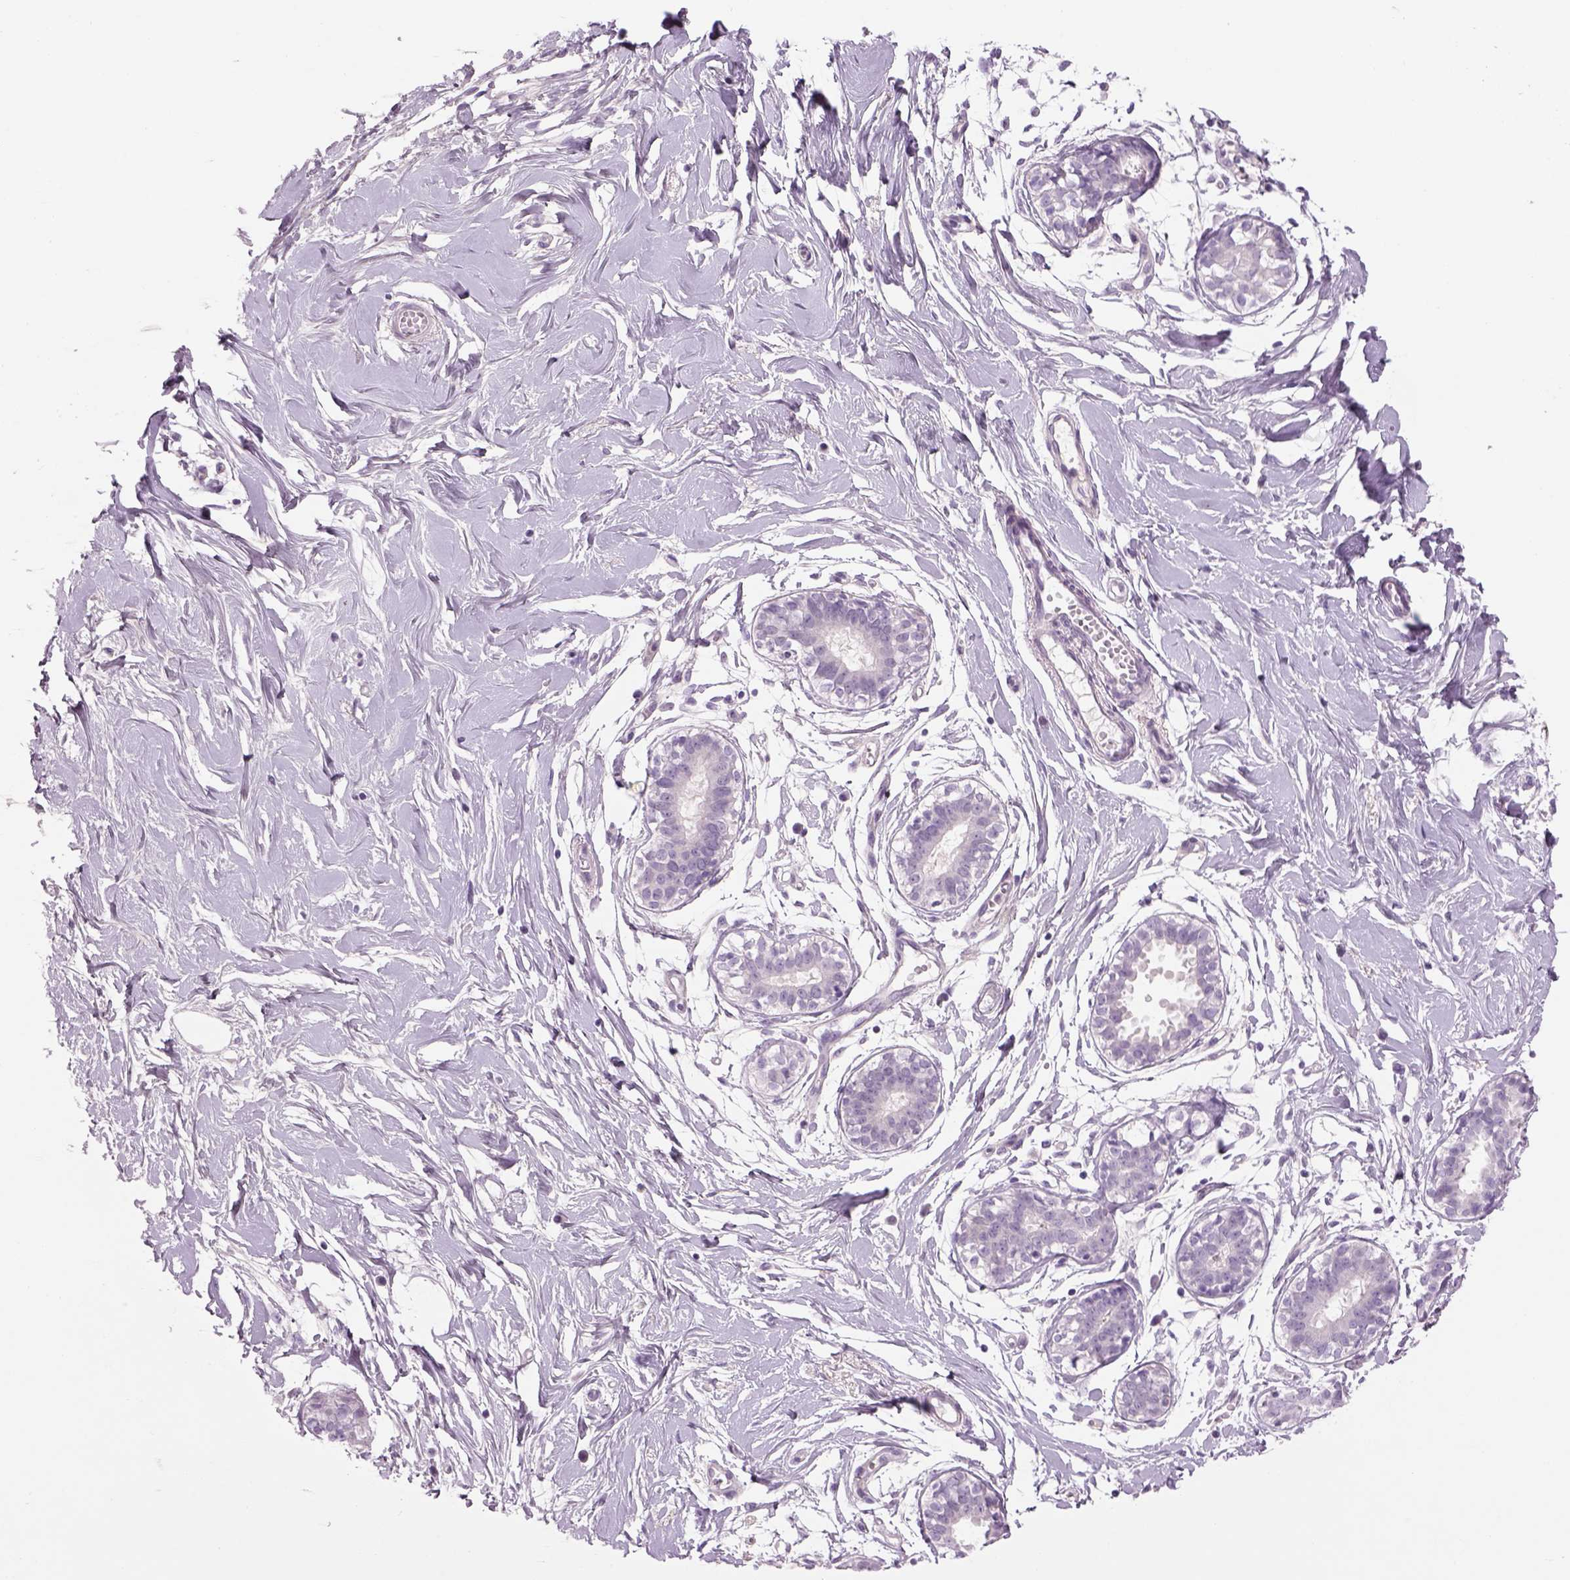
{"staining": {"intensity": "negative", "quantity": "none", "location": "none"}, "tissue": "breast", "cell_type": "Adipocytes", "image_type": "normal", "snomed": [{"axis": "morphology", "description": "Normal tissue, NOS"}, {"axis": "topography", "description": "Breast"}], "caption": "The IHC image has no significant positivity in adipocytes of breast.", "gene": "MDH1B", "patient": {"sex": "female", "age": 49}}